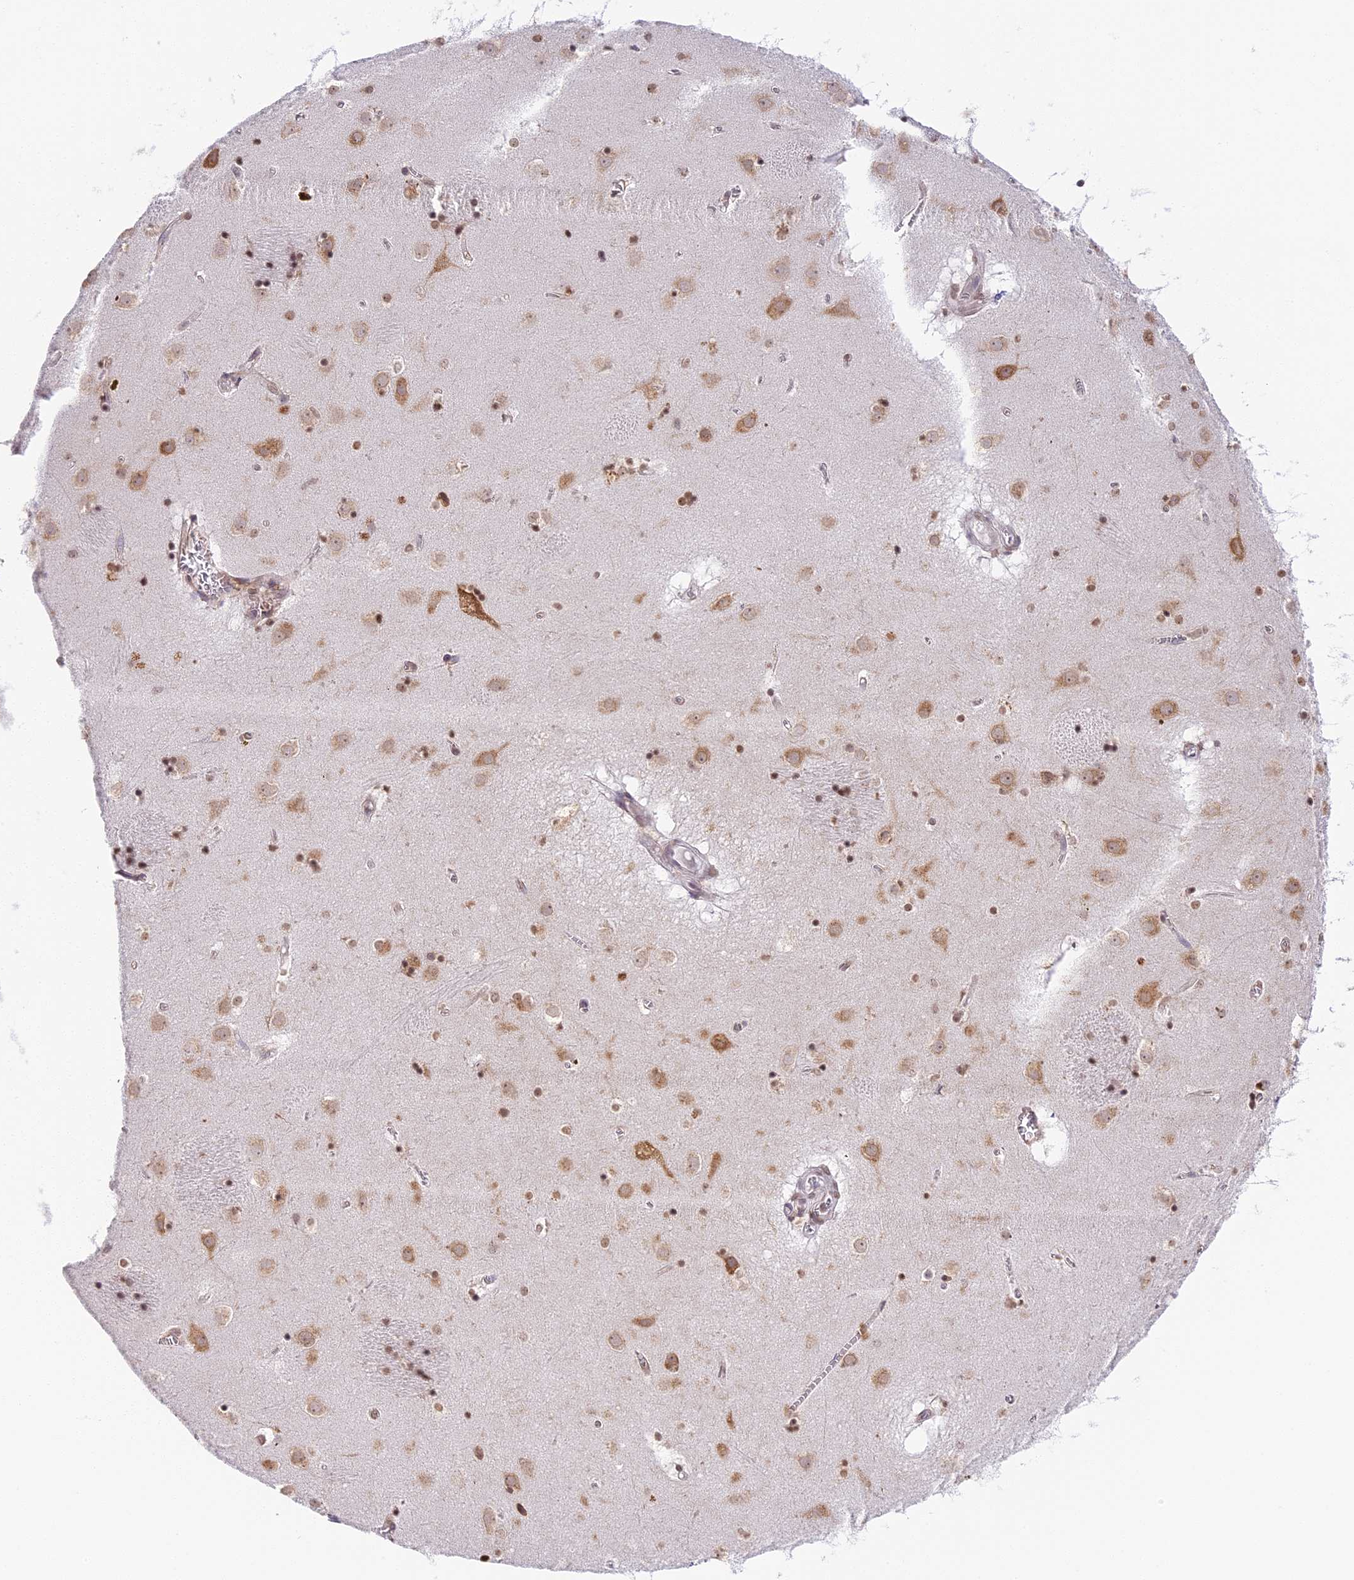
{"staining": {"intensity": "moderate", "quantity": "25%-75%", "location": "nuclear"}, "tissue": "caudate", "cell_type": "Glial cells", "image_type": "normal", "snomed": [{"axis": "morphology", "description": "Normal tissue, NOS"}, {"axis": "topography", "description": "Lateral ventricle wall"}], "caption": "Caudate stained for a protein (brown) displays moderate nuclear positive expression in about 25%-75% of glial cells.", "gene": "HEATR5B", "patient": {"sex": "male", "age": 70}}